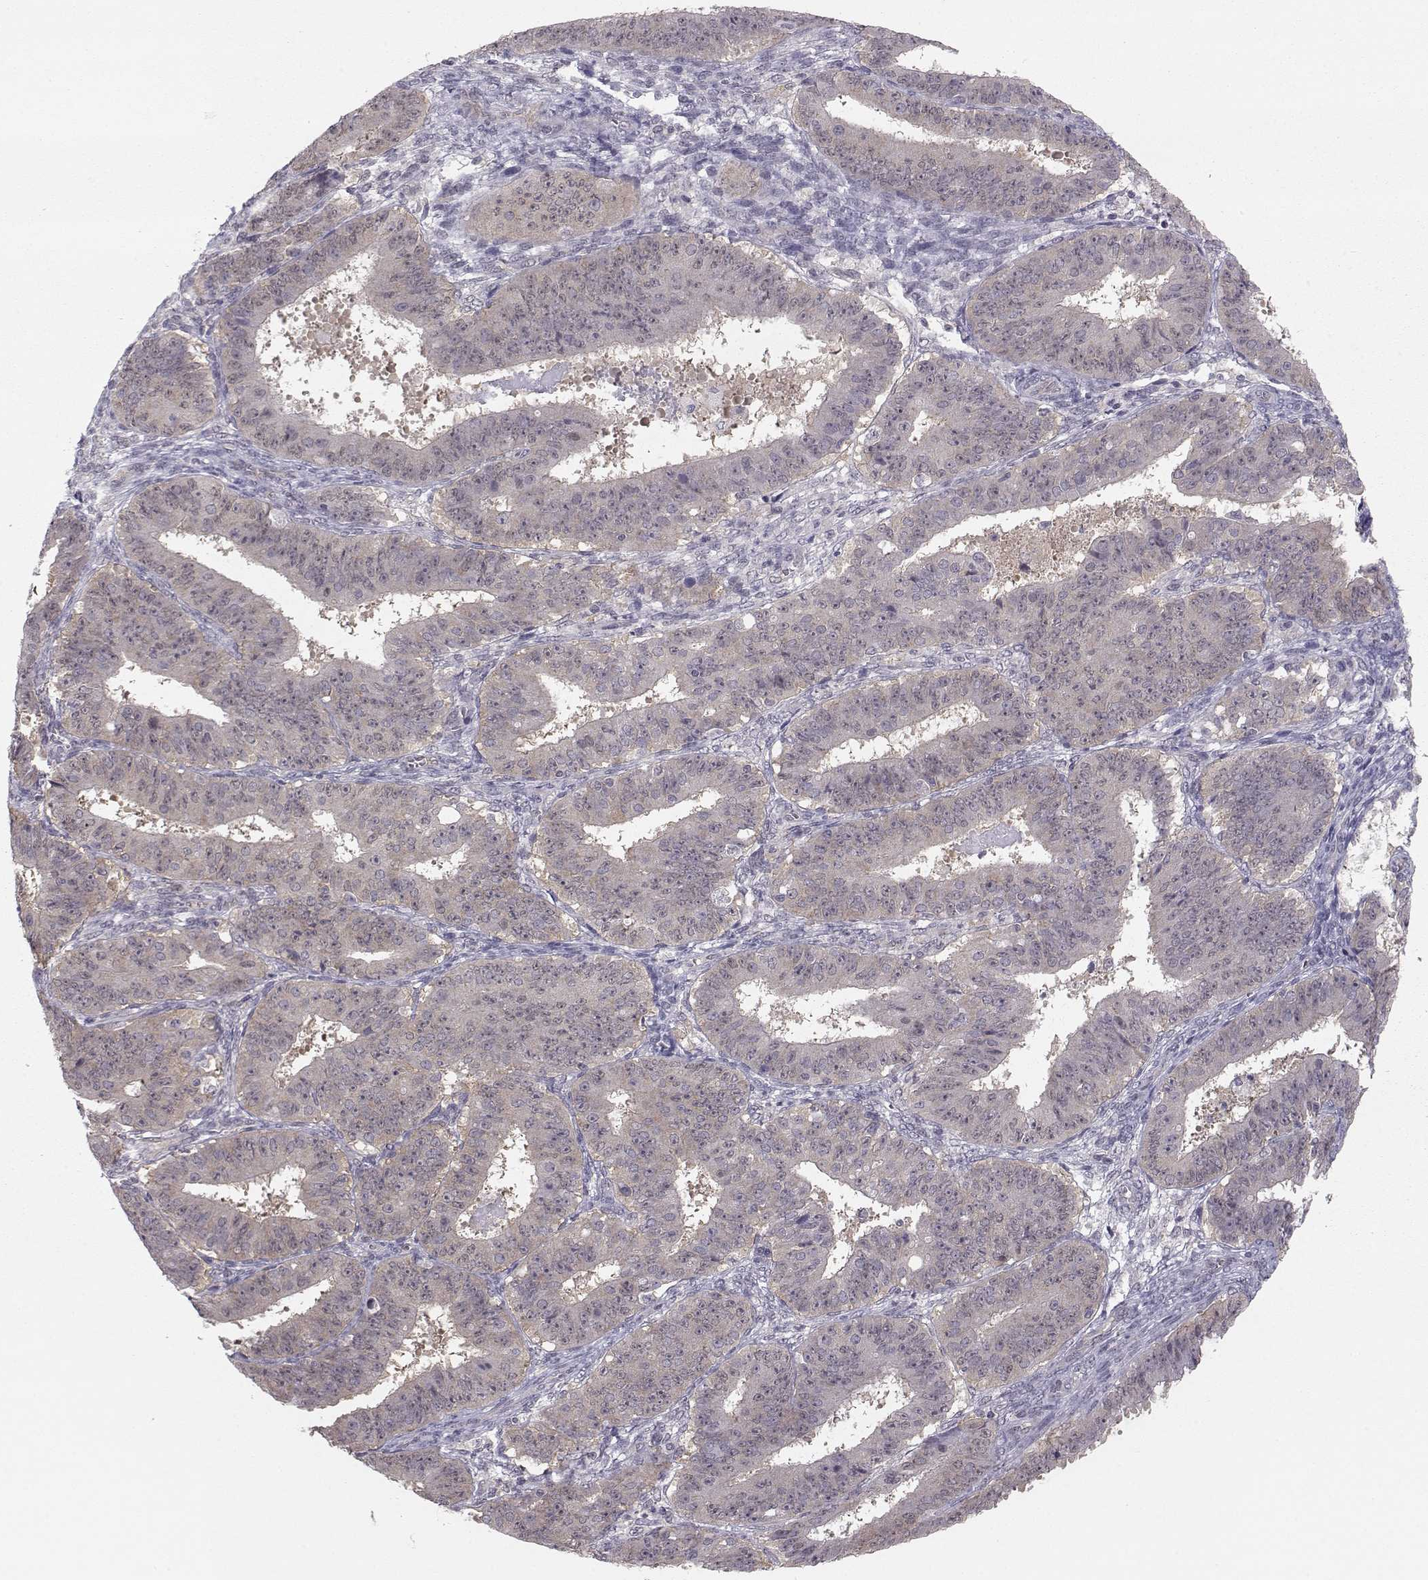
{"staining": {"intensity": "weak", "quantity": "25%-75%", "location": "cytoplasmic/membranous"}, "tissue": "ovarian cancer", "cell_type": "Tumor cells", "image_type": "cancer", "snomed": [{"axis": "morphology", "description": "Carcinoma, endometroid"}, {"axis": "topography", "description": "Ovary"}], "caption": "Human ovarian endometroid carcinoma stained with a protein marker reveals weak staining in tumor cells.", "gene": "KIF13B", "patient": {"sex": "female", "age": 42}}